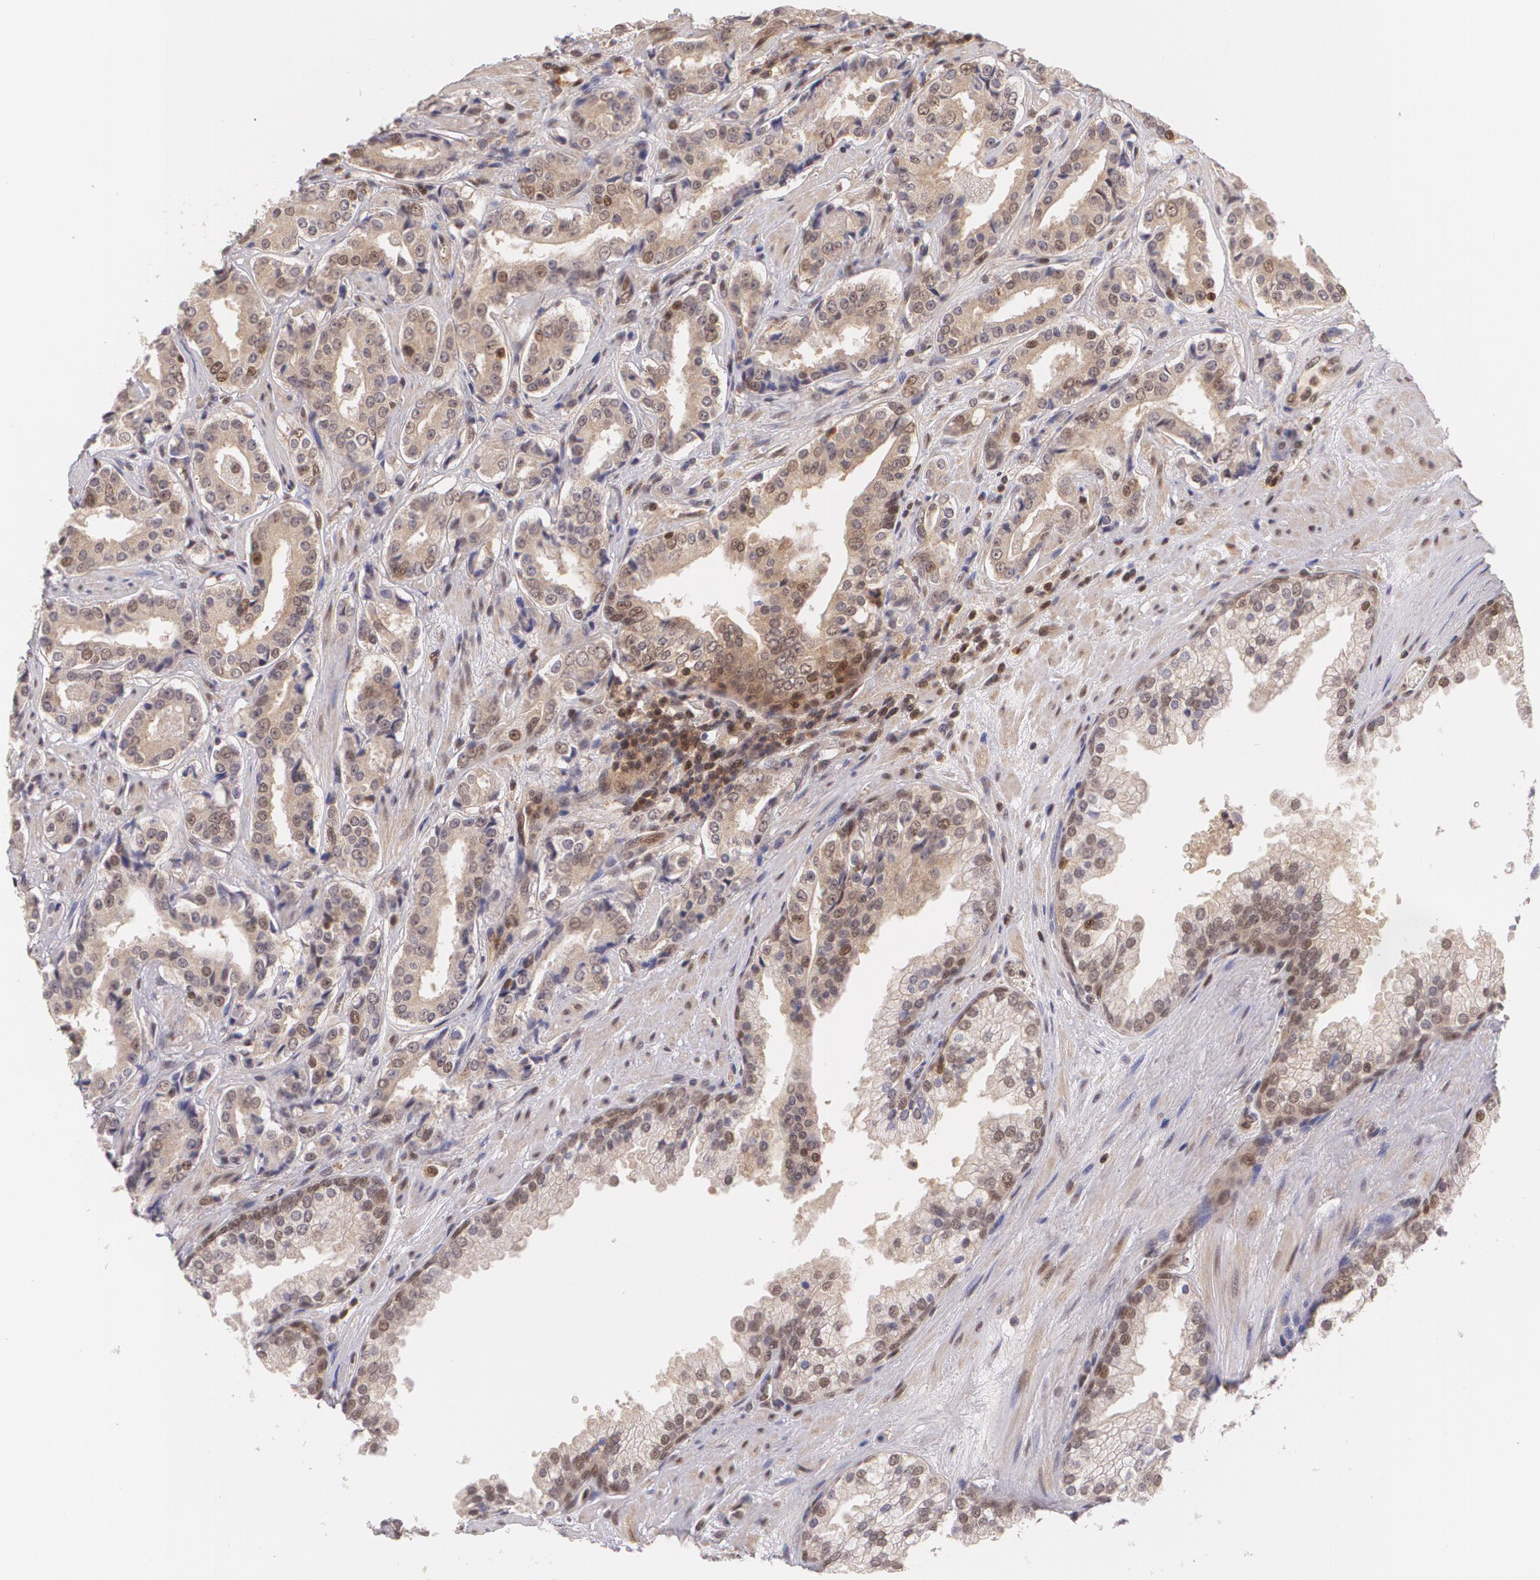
{"staining": {"intensity": "moderate", "quantity": "25%-75%", "location": "cytoplasmic/membranous,nuclear"}, "tissue": "prostate cancer", "cell_type": "Tumor cells", "image_type": "cancer", "snomed": [{"axis": "morphology", "description": "Adenocarcinoma, Medium grade"}, {"axis": "topography", "description": "Prostate"}], "caption": "Immunohistochemistry (IHC) (DAB (3,3'-diaminobenzidine)) staining of prostate cancer displays moderate cytoplasmic/membranous and nuclear protein staining in approximately 25%-75% of tumor cells. (Stains: DAB in brown, nuclei in blue, Microscopy: brightfield microscopy at high magnification).", "gene": "CUL2", "patient": {"sex": "male", "age": 60}}